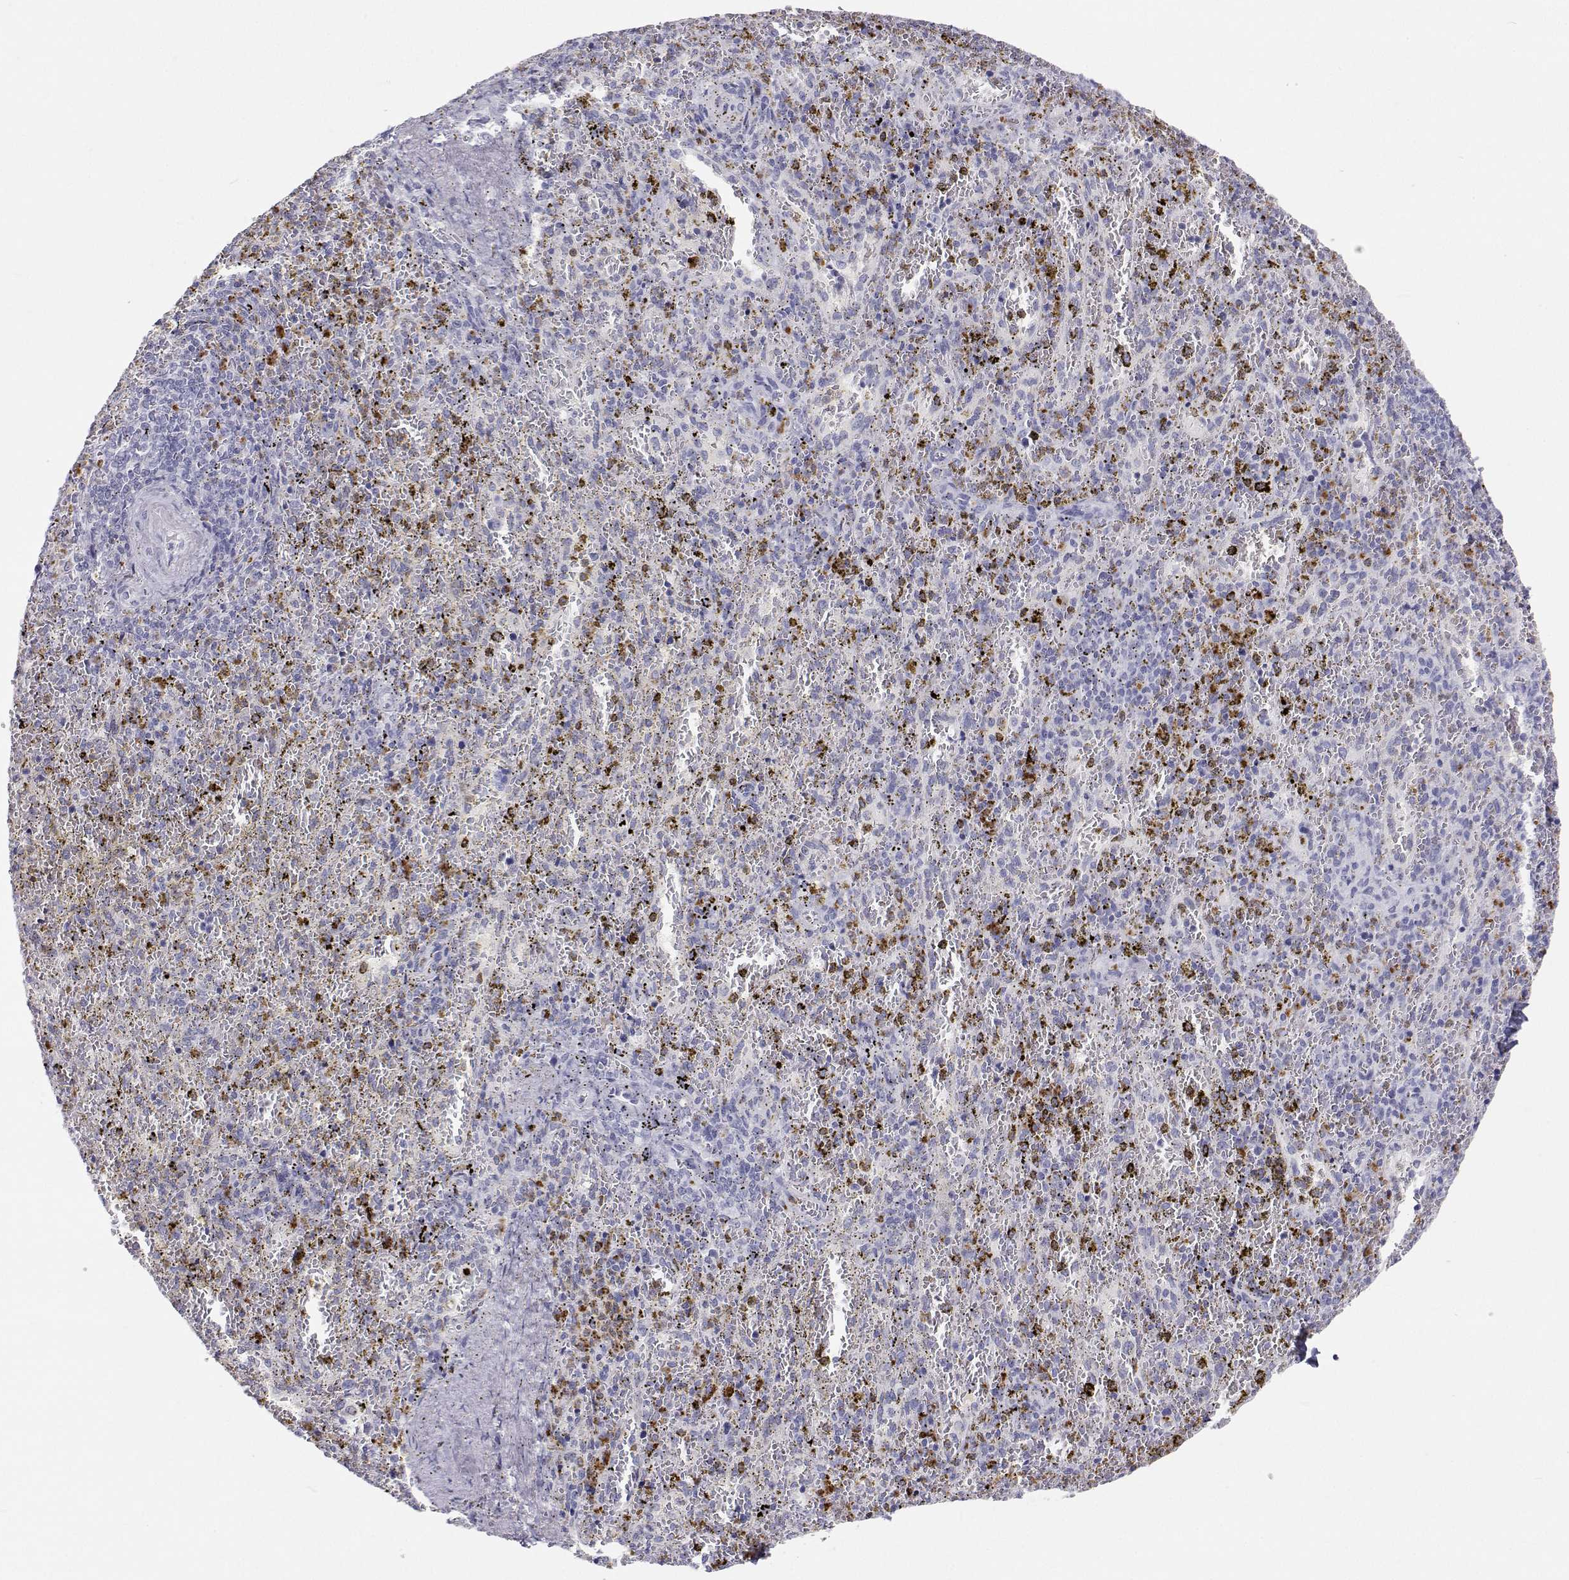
{"staining": {"intensity": "negative", "quantity": "none", "location": "none"}, "tissue": "spleen", "cell_type": "Cells in red pulp", "image_type": "normal", "snomed": [{"axis": "morphology", "description": "Normal tissue, NOS"}, {"axis": "topography", "description": "Spleen"}], "caption": "The photomicrograph shows no staining of cells in red pulp in benign spleen.", "gene": "SFTPB", "patient": {"sex": "female", "age": 50}}